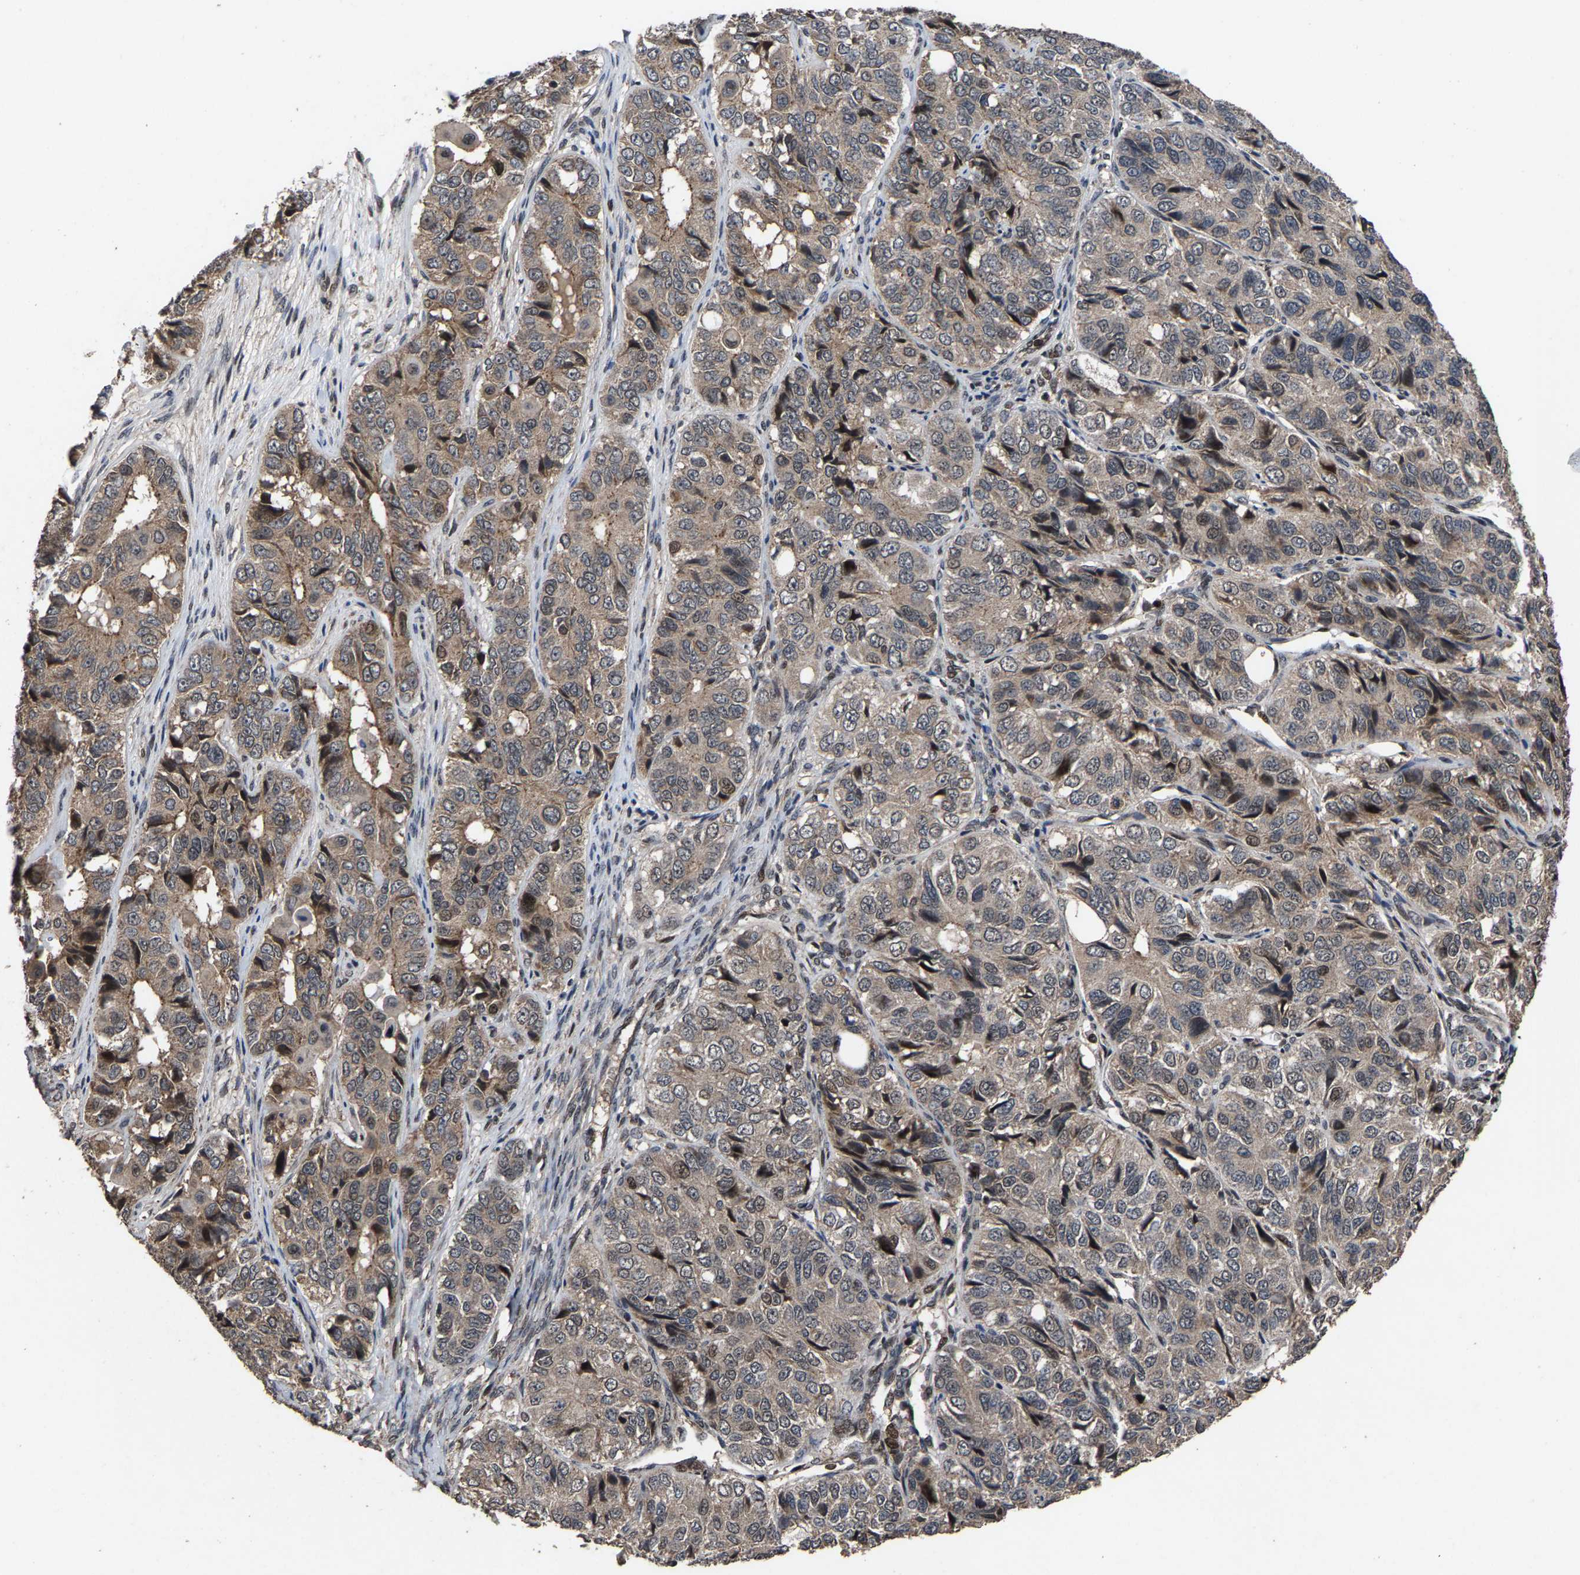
{"staining": {"intensity": "moderate", "quantity": "<25%", "location": "cytoplasmic/membranous,nuclear"}, "tissue": "ovarian cancer", "cell_type": "Tumor cells", "image_type": "cancer", "snomed": [{"axis": "morphology", "description": "Carcinoma, endometroid"}, {"axis": "topography", "description": "Ovary"}], "caption": "Endometroid carcinoma (ovarian) stained with a brown dye reveals moderate cytoplasmic/membranous and nuclear positive positivity in approximately <25% of tumor cells.", "gene": "HAUS6", "patient": {"sex": "female", "age": 51}}